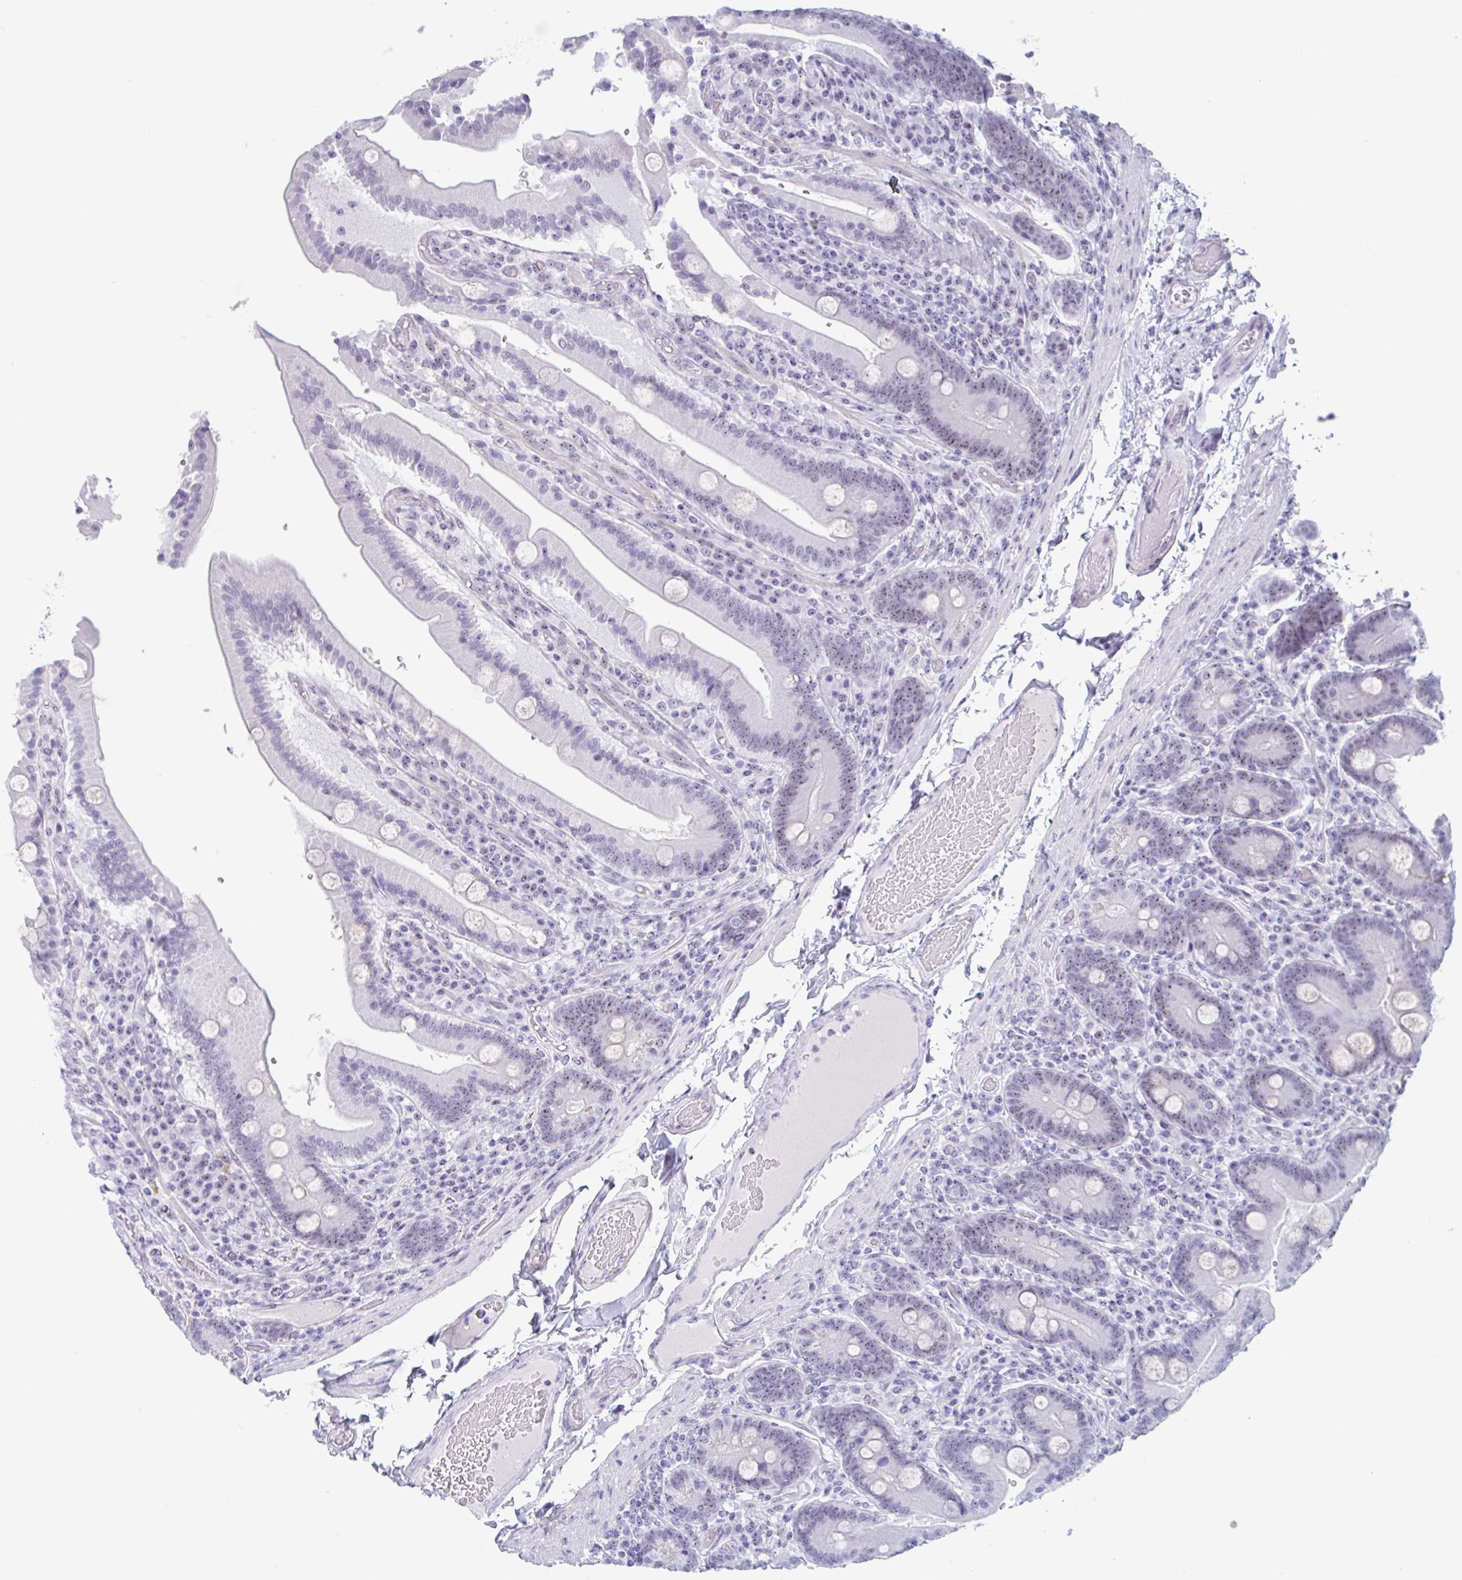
{"staining": {"intensity": "weak", "quantity": "25%-75%", "location": "nuclear"}, "tissue": "duodenum", "cell_type": "Glandular cells", "image_type": "normal", "snomed": [{"axis": "morphology", "description": "Normal tissue, NOS"}, {"axis": "topography", "description": "Duodenum"}], "caption": "Immunohistochemistry (IHC) image of unremarkable duodenum: duodenum stained using immunohistochemistry (IHC) demonstrates low levels of weak protein expression localized specifically in the nuclear of glandular cells, appearing as a nuclear brown color.", "gene": "LENG9", "patient": {"sex": "female", "age": 62}}